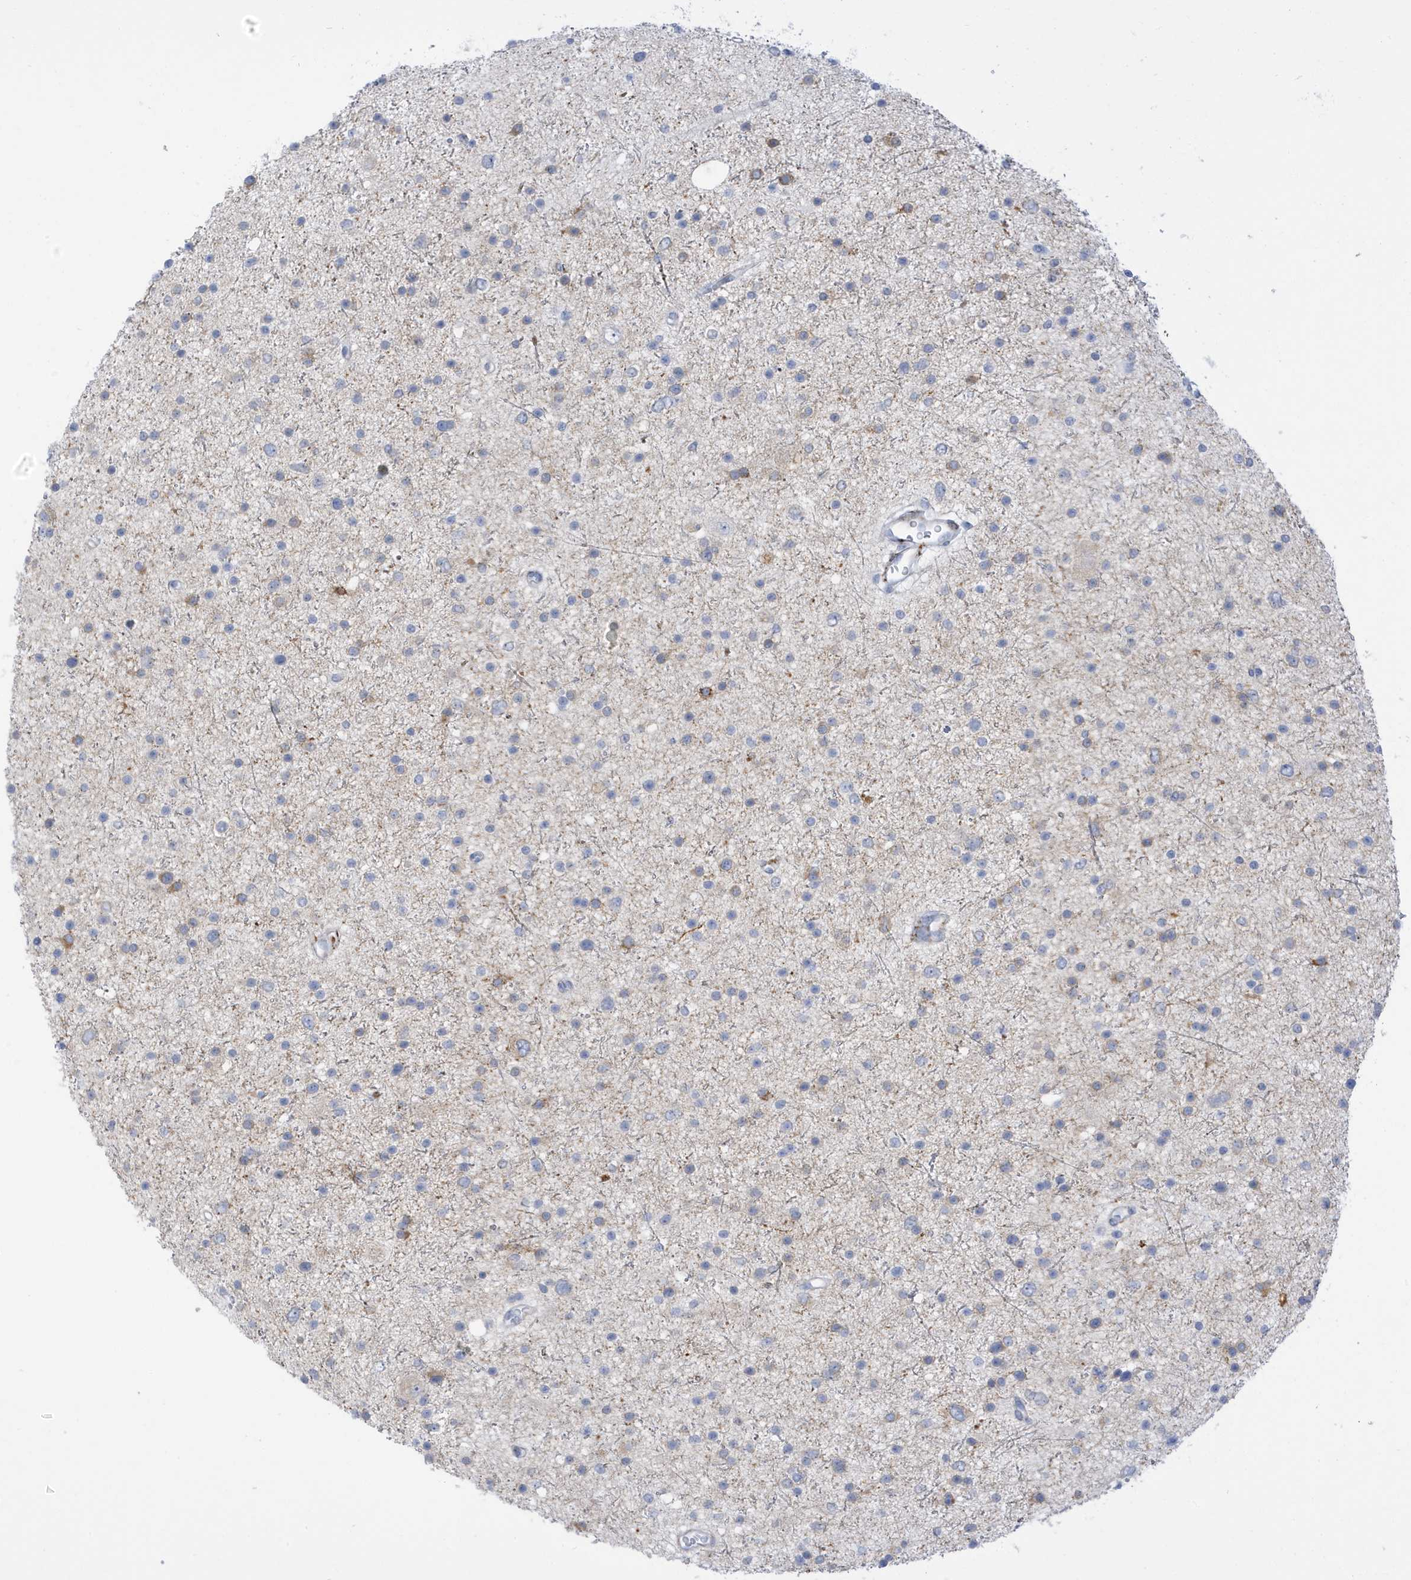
{"staining": {"intensity": "negative", "quantity": "none", "location": "none"}, "tissue": "glioma", "cell_type": "Tumor cells", "image_type": "cancer", "snomed": [{"axis": "morphology", "description": "Glioma, malignant, Low grade"}, {"axis": "topography", "description": "Brain"}], "caption": "A high-resolution histopathology image shows immunohistochemistry staining of malignant low-grade glioma, which reveals no significant positivity in tumor cells.", "gene": "PERM1", "patient": {"sex": "female", "age": 37}}